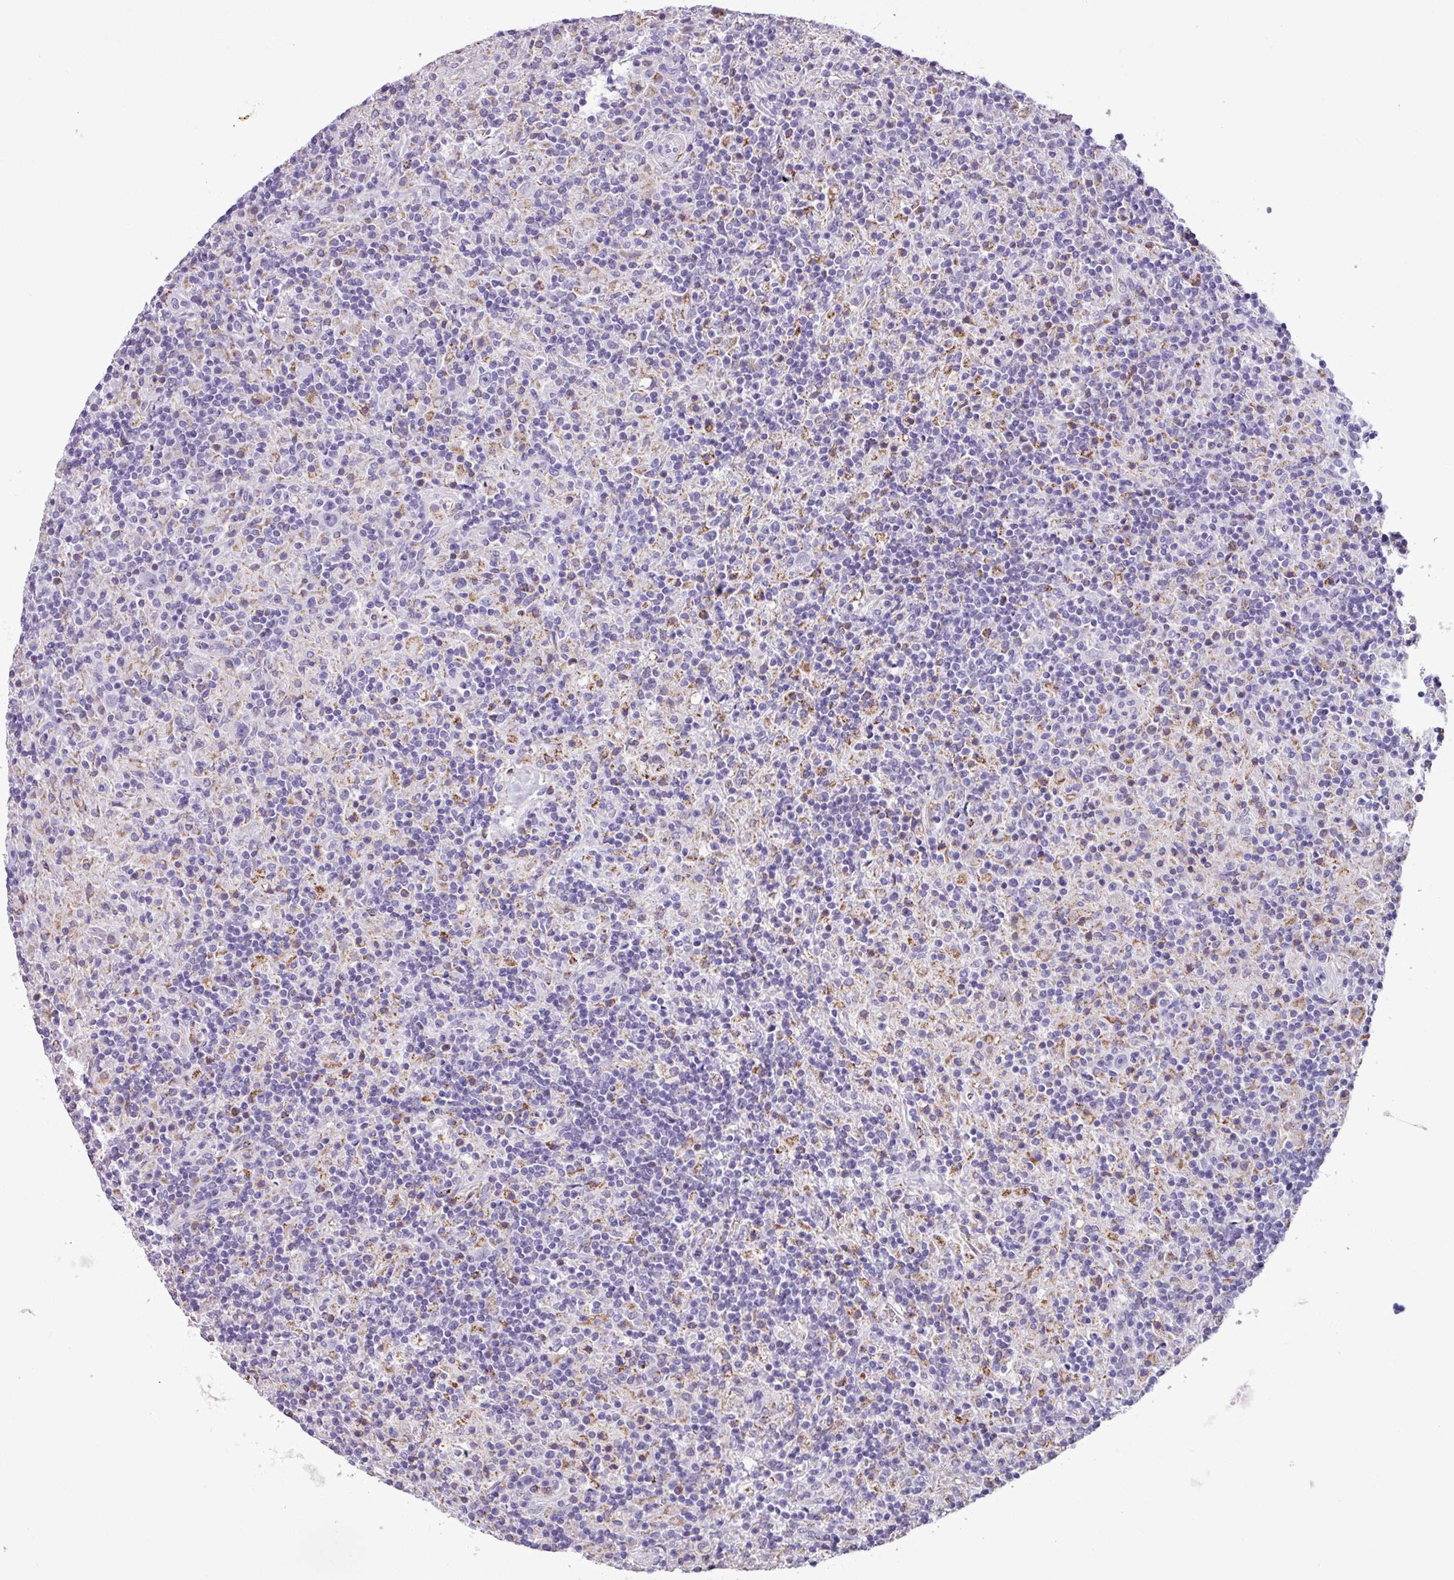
{"staining": {"intensity": "negative", "quantity": "none", "location": "none"}, "tissue": "lymphoma", "cell_type": "Tumor cells", "image_type": "cancer", "snomed": [{"axis": "morphology", "description": "Hodgkin's disease, NOS"}, {"axis": "topography", "description": "Lymph node"}], "caption": "Immunohistochemical staining of lymphoma demonstrates no significant staining in tumor cells. (Stains: DAB IHC with hematoxylin counter stain, Microscopy: brightfield microscopy at high magnification).", "gene": "ZNF667", "patient": {"sex": "male", "age": 70}}